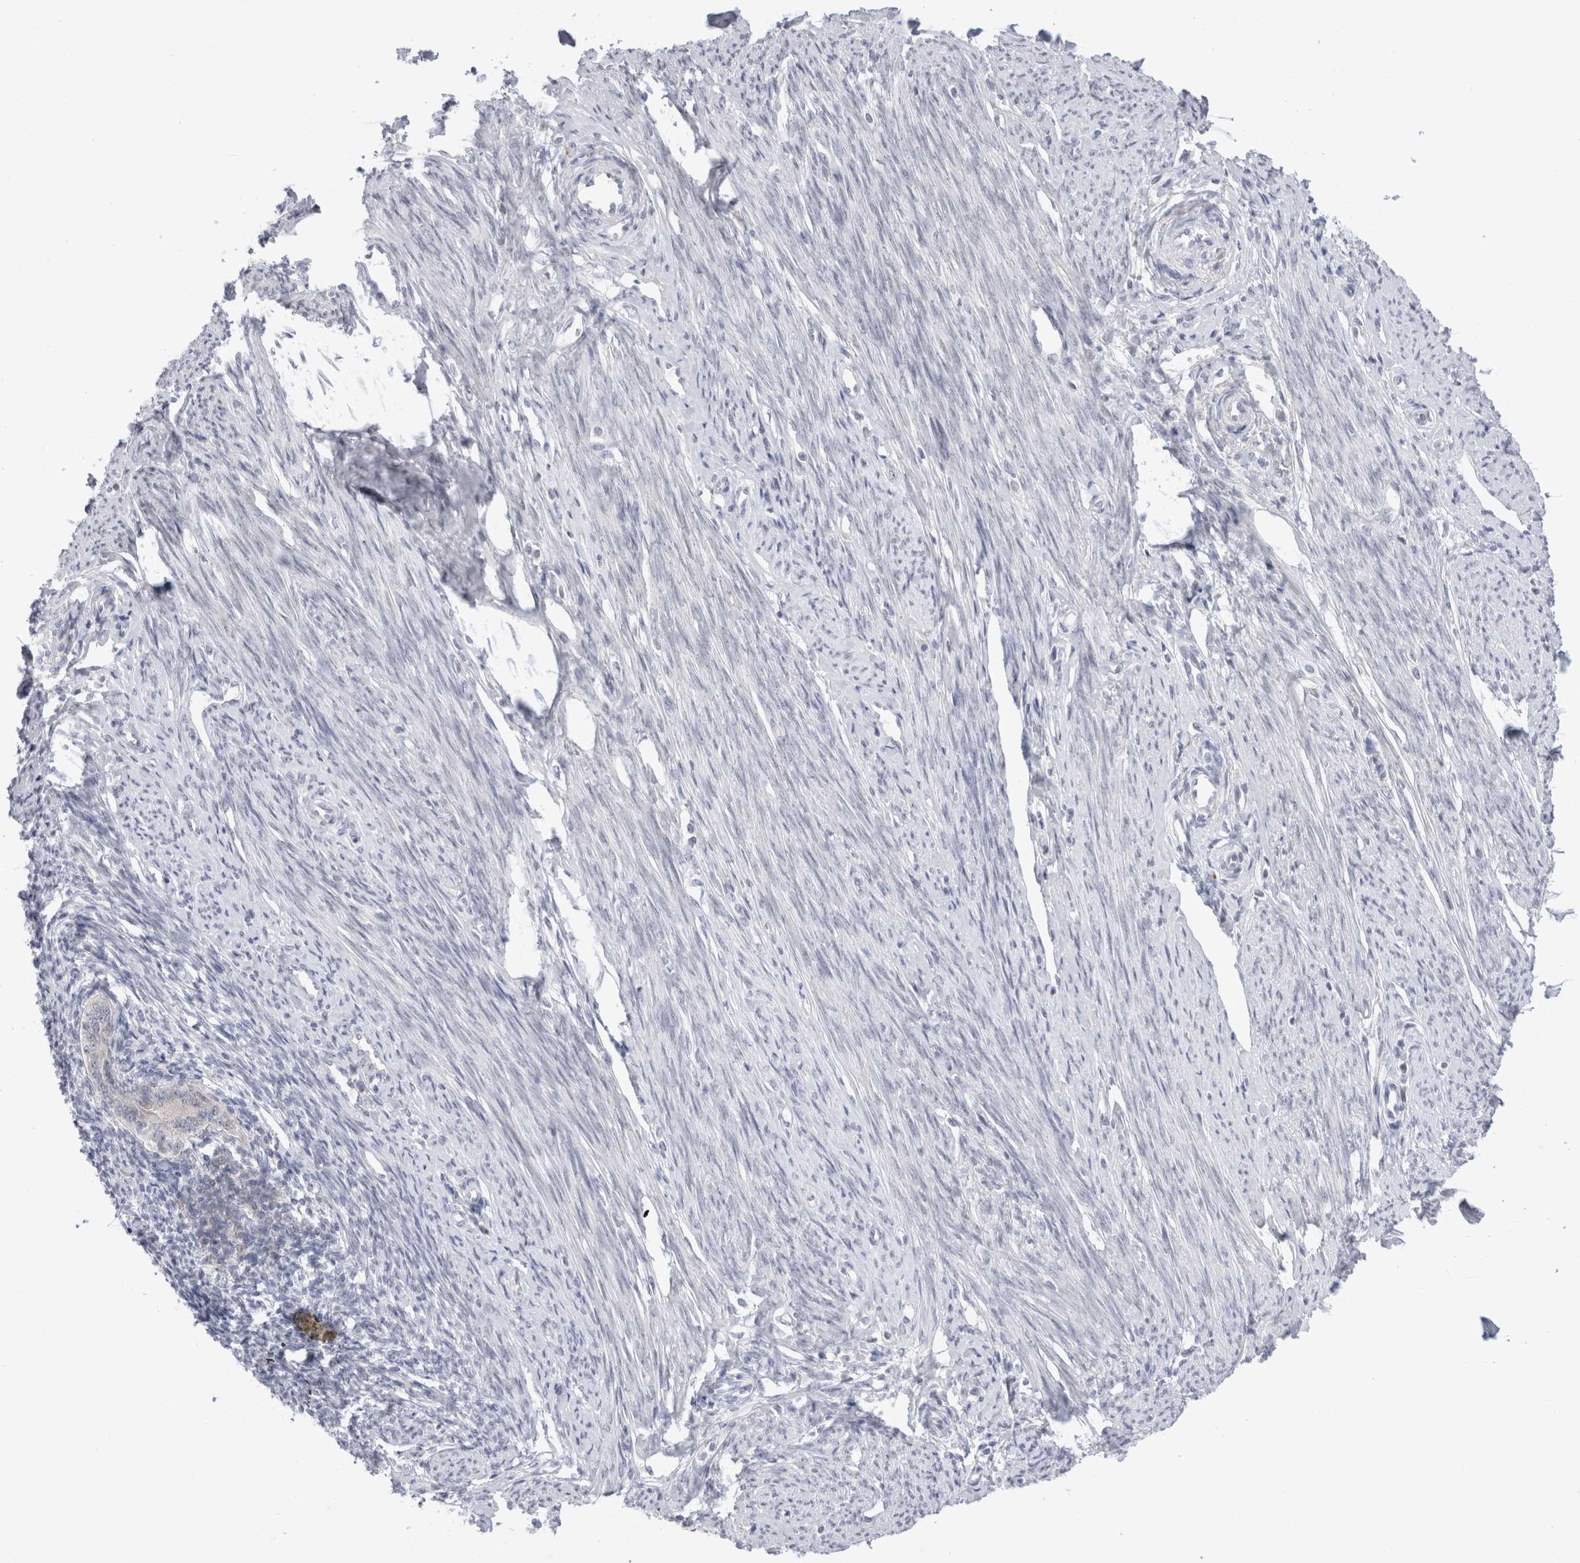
{"staining": {"intensity": "negative", "quantity": "none", "location": "none"}, "tissue": "endometrium", "cell_type": "Cells in endometrial stroma", "image_type": "normal", "snomed": [{"axis": "morphology", "description": "Normal tissue, NOS"}, {"axis": "topography", "description": "Endometrium"}], "caption": "This is an immunohistochemistry (IHC) histopathology image of unremarkable endometrium. There is no staining in cells in endometrial stroma.", "gene": "CERS5", "patient": {"sex": "female", "age": 56}}